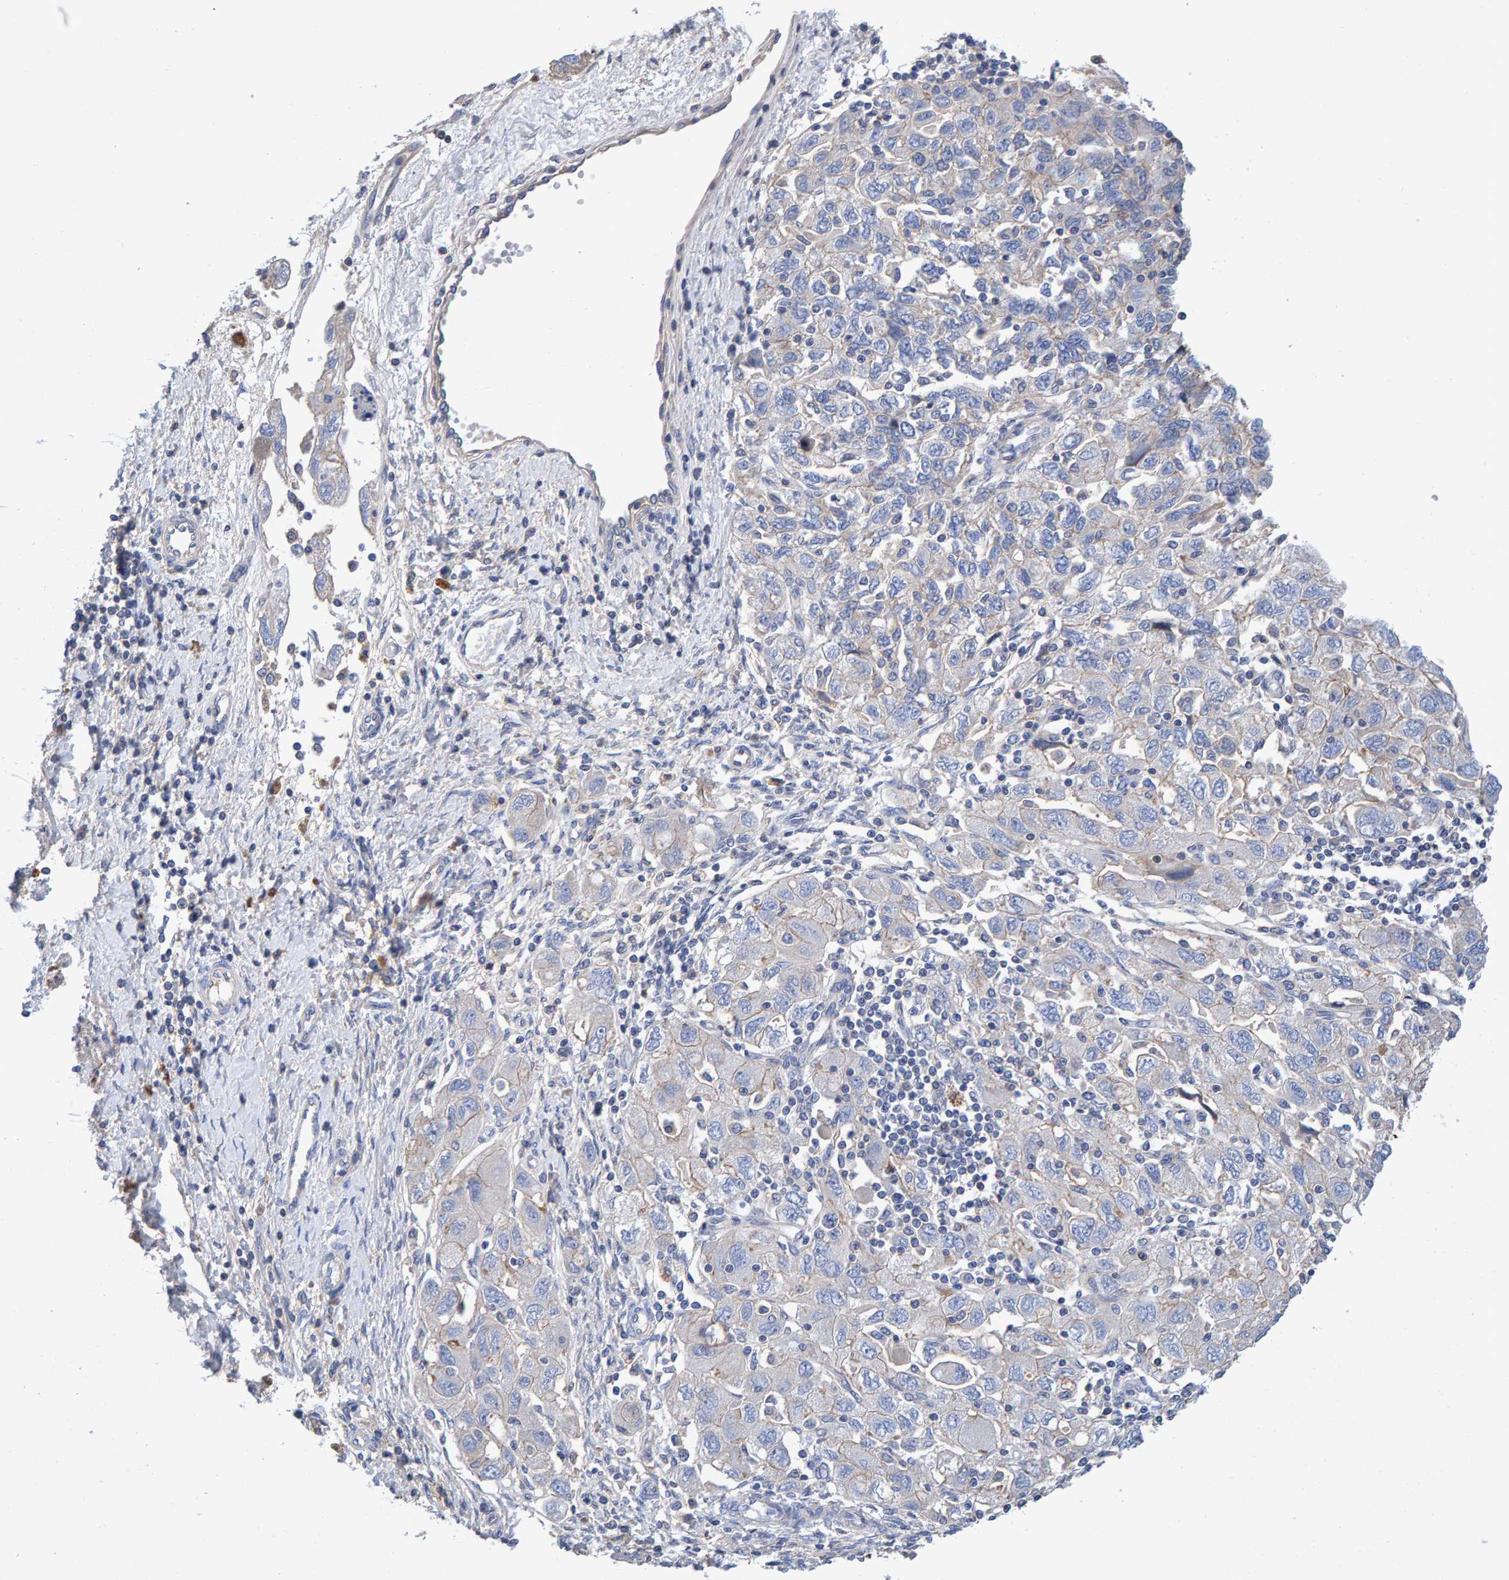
{"staining": {"intensity": "negative", "quantity": "none", "location": "none"}, "tissue": "ovarian cancer", "cell_type": "Tumor cells", "image_type": "cancer", "snomed": [{"axis": "morphology", "description": "Carcinoma, NOS"}, {"axis": "morphology", "description": "Cystadenocarcinoma, serous, NOS"}, {"axis": "topography", "description": "Ovary"}], "caption": "DAB (3,3'-diaminobenzidine) immunohistochemical staining of serous cystadenocarcinoma (ovarian) exhibits no significant staining in tumor cells.", "gene": "EFR3A", "patient": {"sex": "female", "age": 69}}